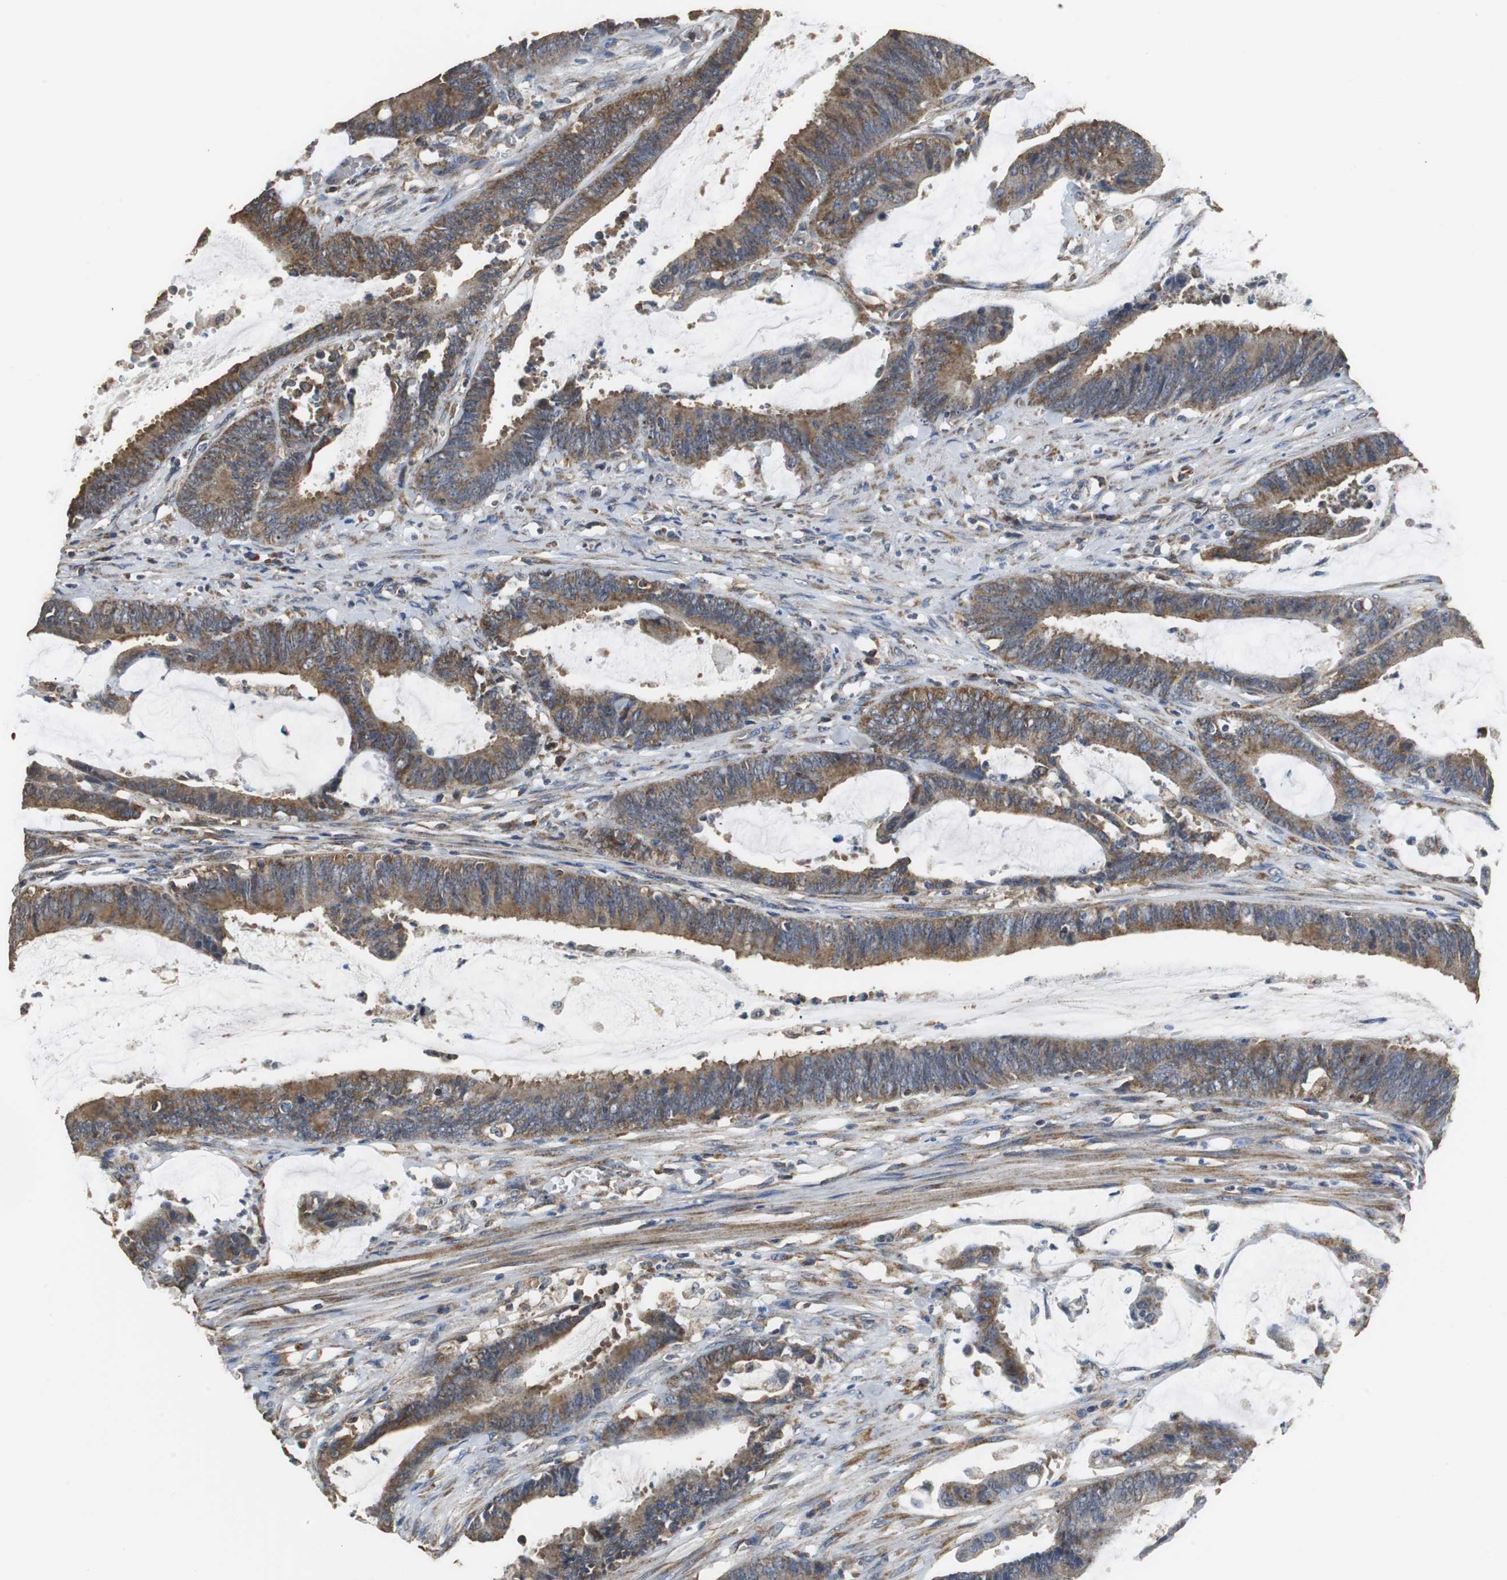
{"staining": {"intensity": "moderate", "quantity": ">75%", "location": "cytoplasmic/membranous"}, "tissue": "colorectal cancer", "cell_type": "Tumor cells", "image_type": "cancer", "snomed": [{"axis": "morphology", "description": "Adenocarcinoma, NOS"}, {"axis": "topography", "description": "Rectum"}], "caption": "IHC of human colorectal cancer (adenocarcinoma) exhibits medium levels of moderate cytoplasmic/membranous positivity in approximately >75% of tumor cells.", "gene": "NNT", "patient": {"sex": "female", "age": 66}}